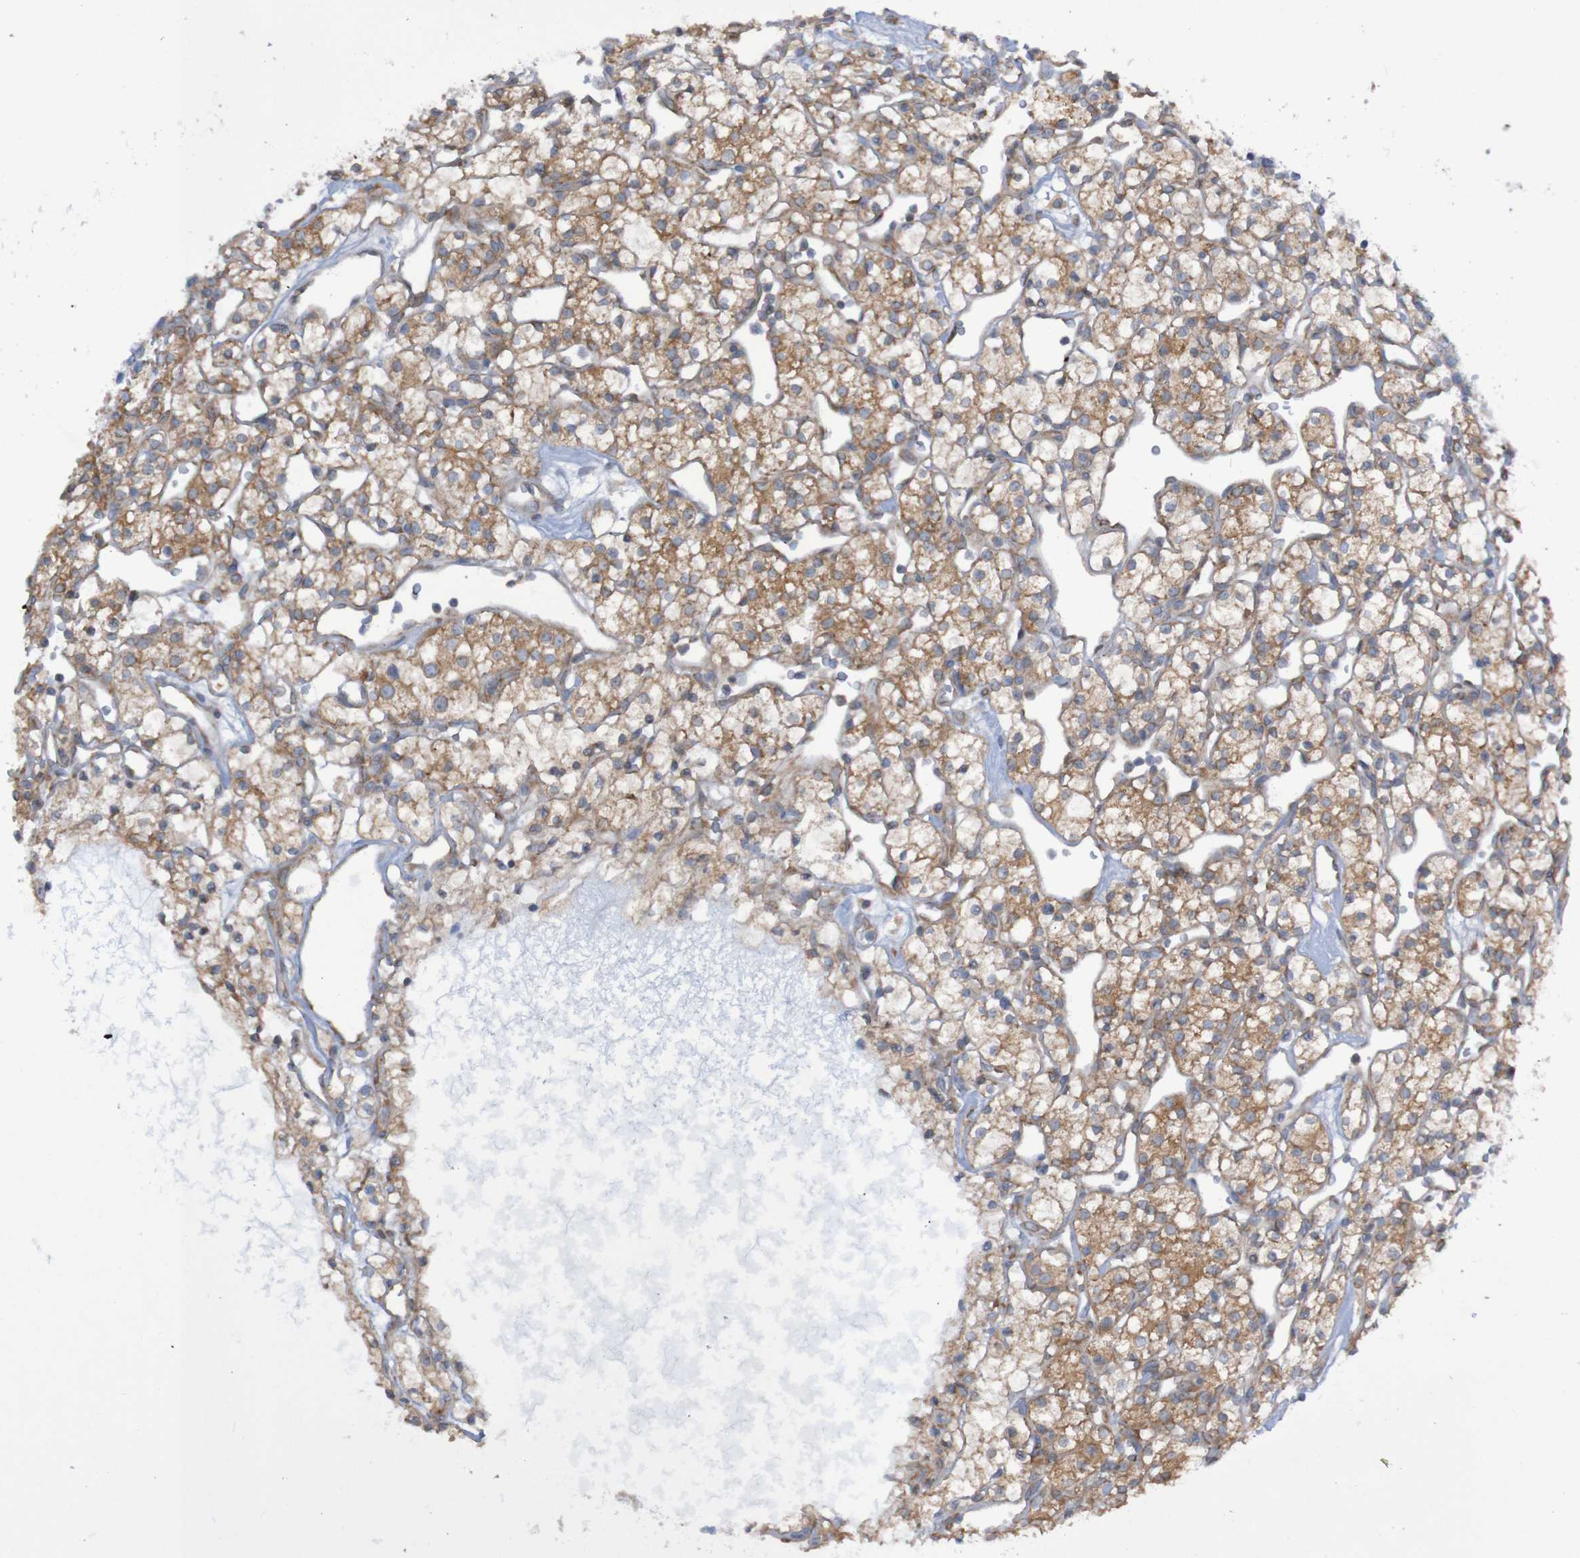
{"staining": {"intensity": "moderate", "quantity": ">75%", "location": "cytoplasmic/membranous"}, "tissue": "renal cancer", "cell_type": "Tumor cells", "image_type": "cancer", "snomed": [{"axis": "morphology", "description": "Adenocarcinoma, NOS"}, {"axis": "topography", "description": "Kidney"}], "caption": "Protein expression analysis of renal cancer displays moderate cytoplasmic/membranous positivity in approximately >75% of tumor cells.", "gene": "LRRC47", "patient": {"sex": "female", "age": 60}}